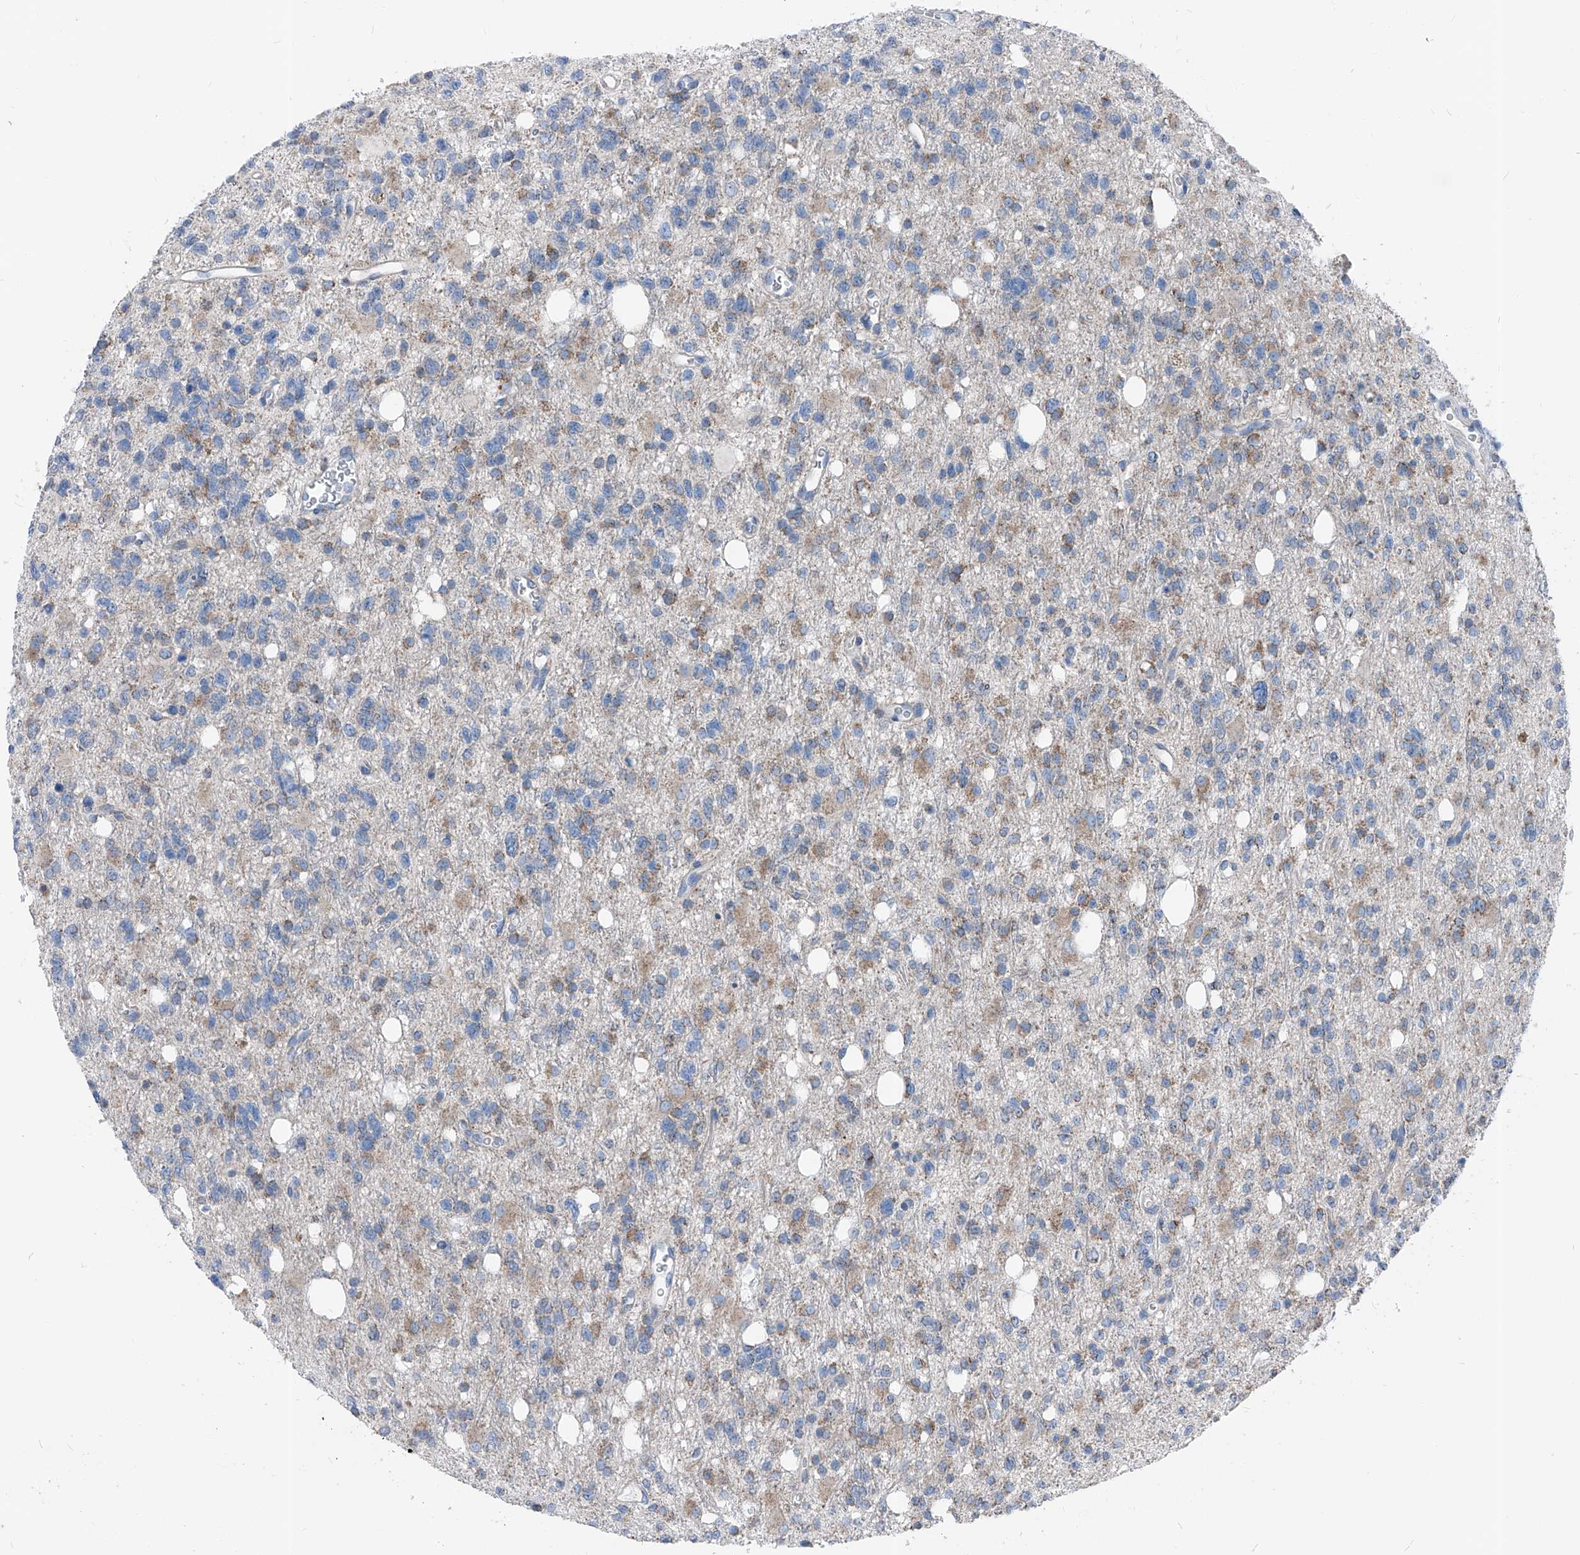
{"staining": {"intensity": "weak", "quantity": "25%-75%", "location": "cytoplasmic/membranous"}, "tissue": "glioma", "cell_type": "Tumor cells", "image_type": "cancer", "snomed": [{"axis": "morphology", "description": "Glioma, malignant, High grade"}, {"axis": "topography", "description": "Brain"}], "caption": "This is an image of immunohistochemistry (IHC) staining of glioma, which shows weak positivity in the cytoplasmic/membranous of tumor cells.", "gene": "AGPS", "patient": {"sex": "female", "age": 62}}